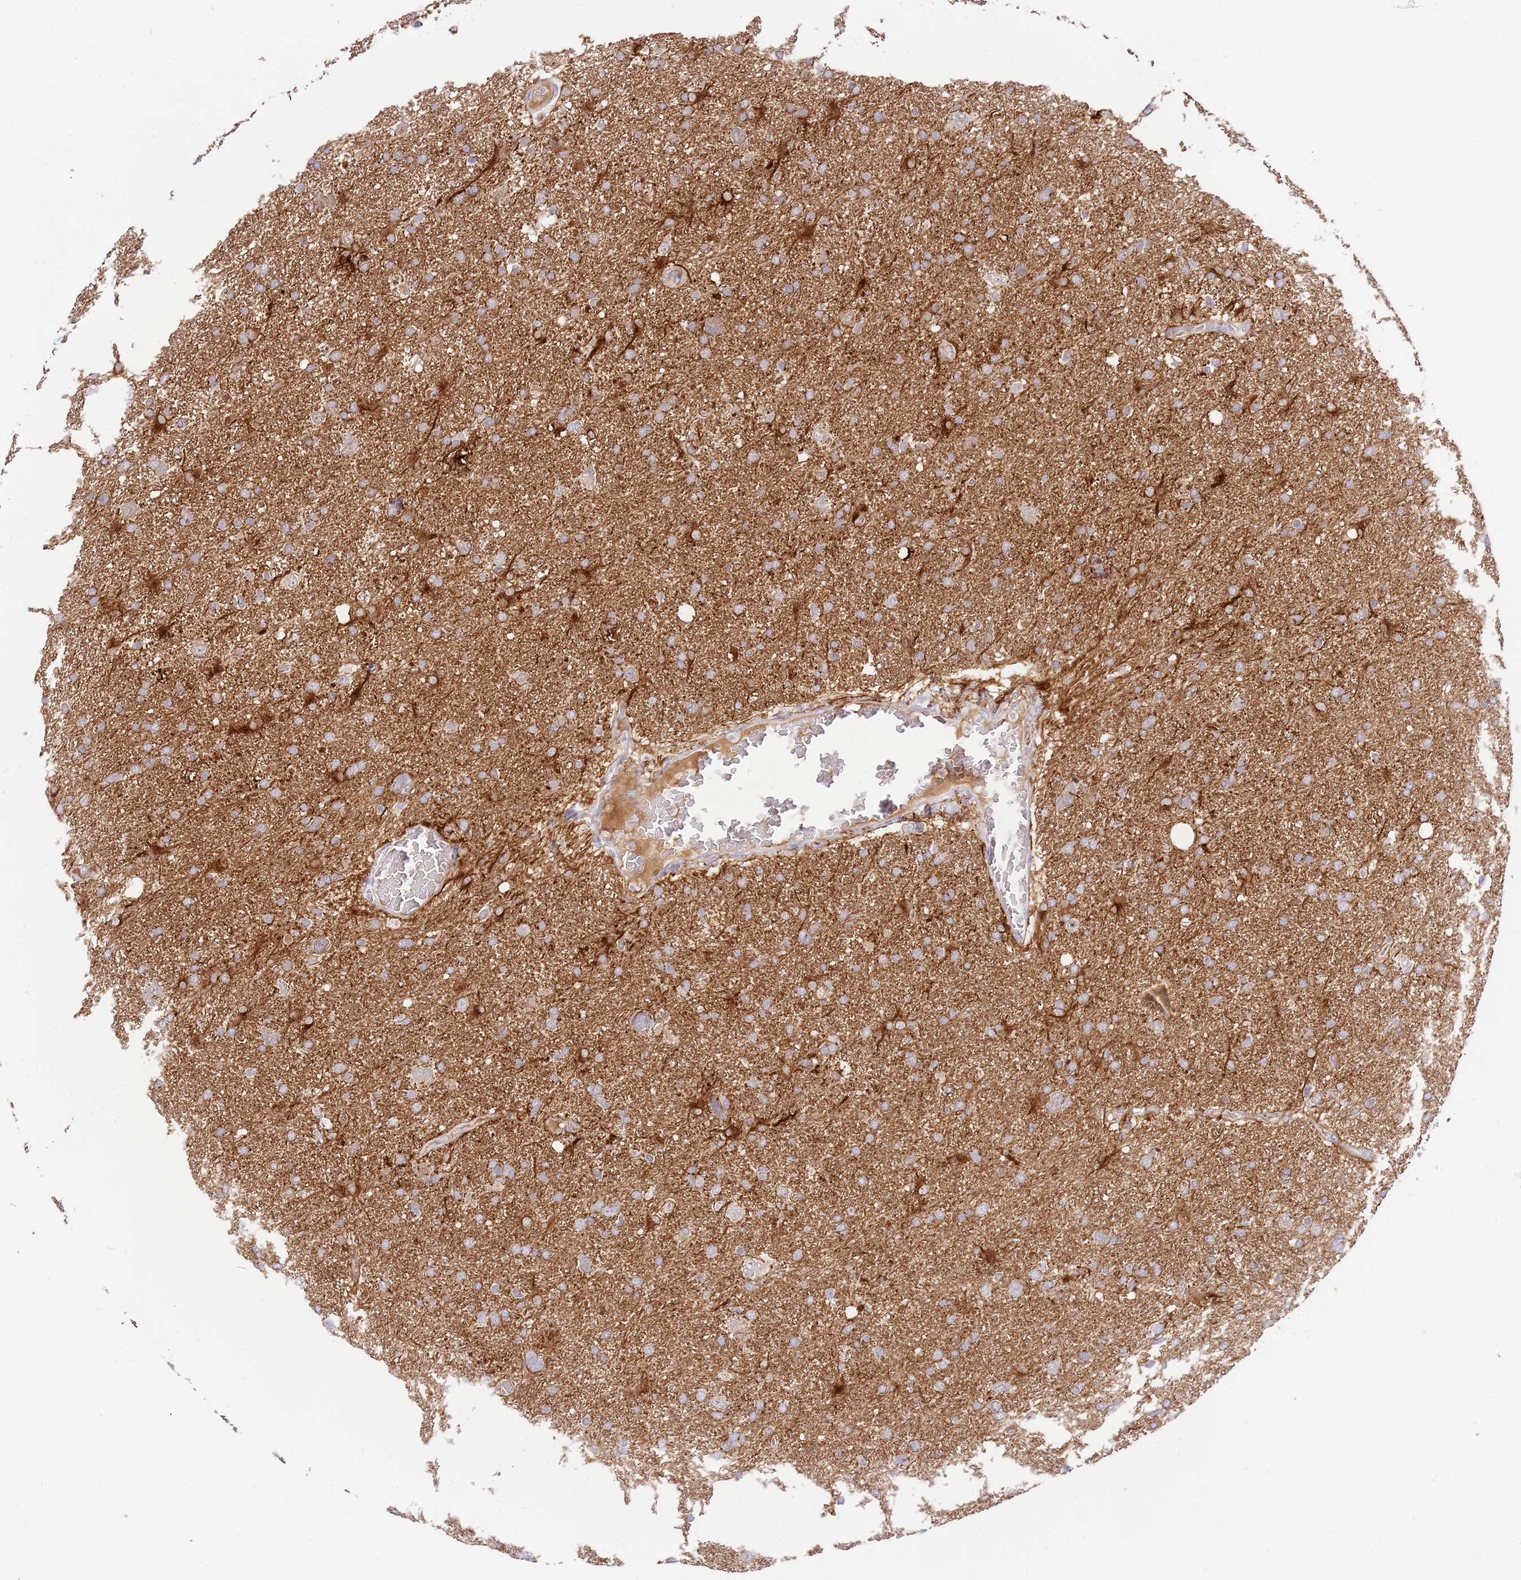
{"staining": {"intensity": "moderate", "quantity": ">75%", "location": "cytoplasmic/membranous"}, "tissue": "glioma", "cell_type": "Tumor cells", "image_type": "cancer", "snomed": [{"axis": "morphology", "description": "Glioma, malignant, High grade"}, {"axis": "topography", "description": "Brain"}], "caption": "There is medium levels of moderate cytoplasmic/membranous positivity in tumor cells of malignant glioma (high-grade), as demonstrated by immunohistochemical staining (brown color).", "gene": "RFK", "patient": {"sex": "male", "age": 61}}